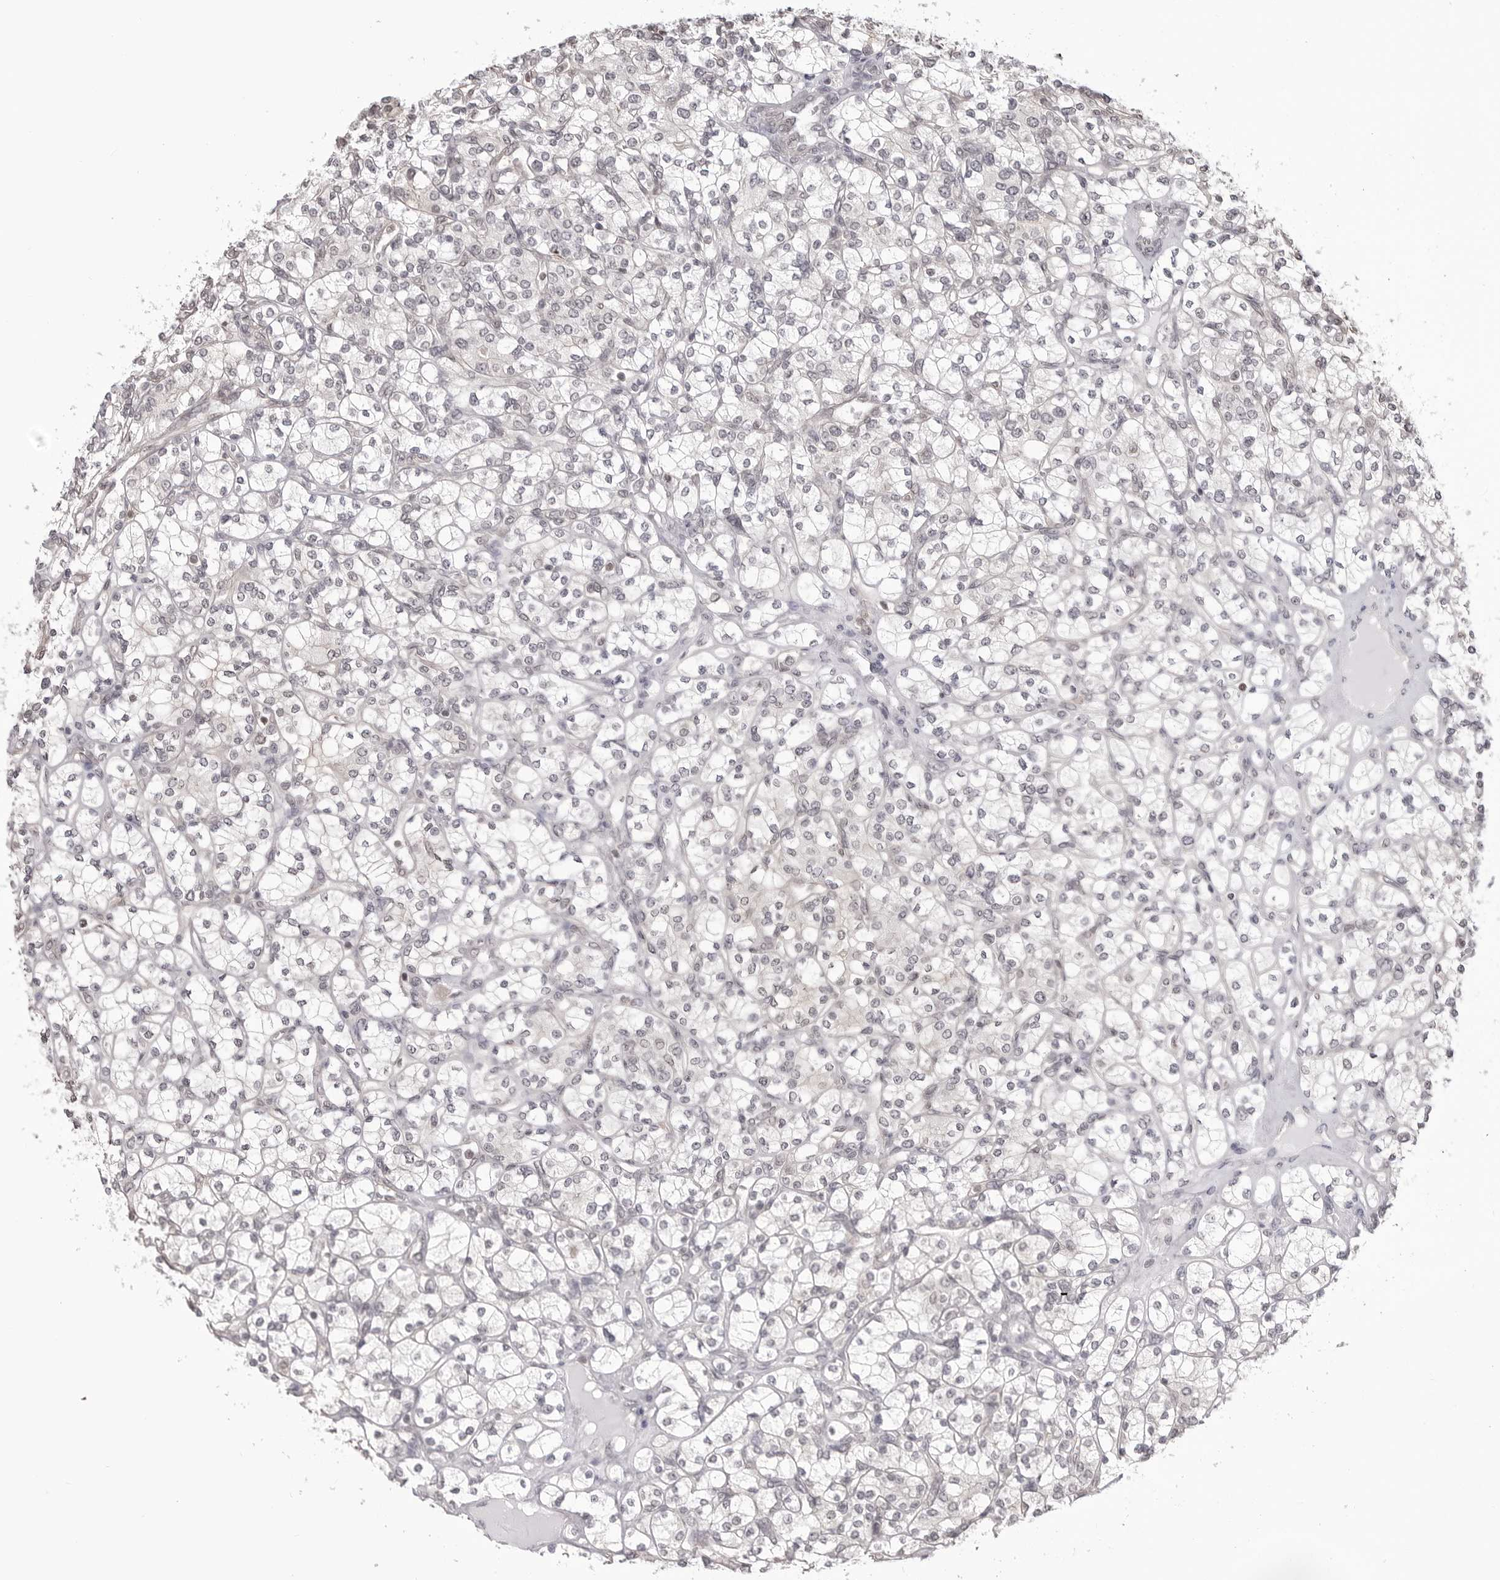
{"staining": {"intensity": "negative", "quantity": "none", "location": "none"}, "tissue": "renal cancer", "cell_type": "Tumor cells", "image_type": "cancer", "snomed": [{"axis": "morphology", "description": "Adenocarcinoma, NOS"}, {"axis": "topography", "description": "Kidney"}], "caption": "Renal adenocarcinoma stained for a protein using immunohistochemistry reveals no staining tumor cells.", "gene": "YWHAG", "patient": {"sex": "male", "age": 77}}